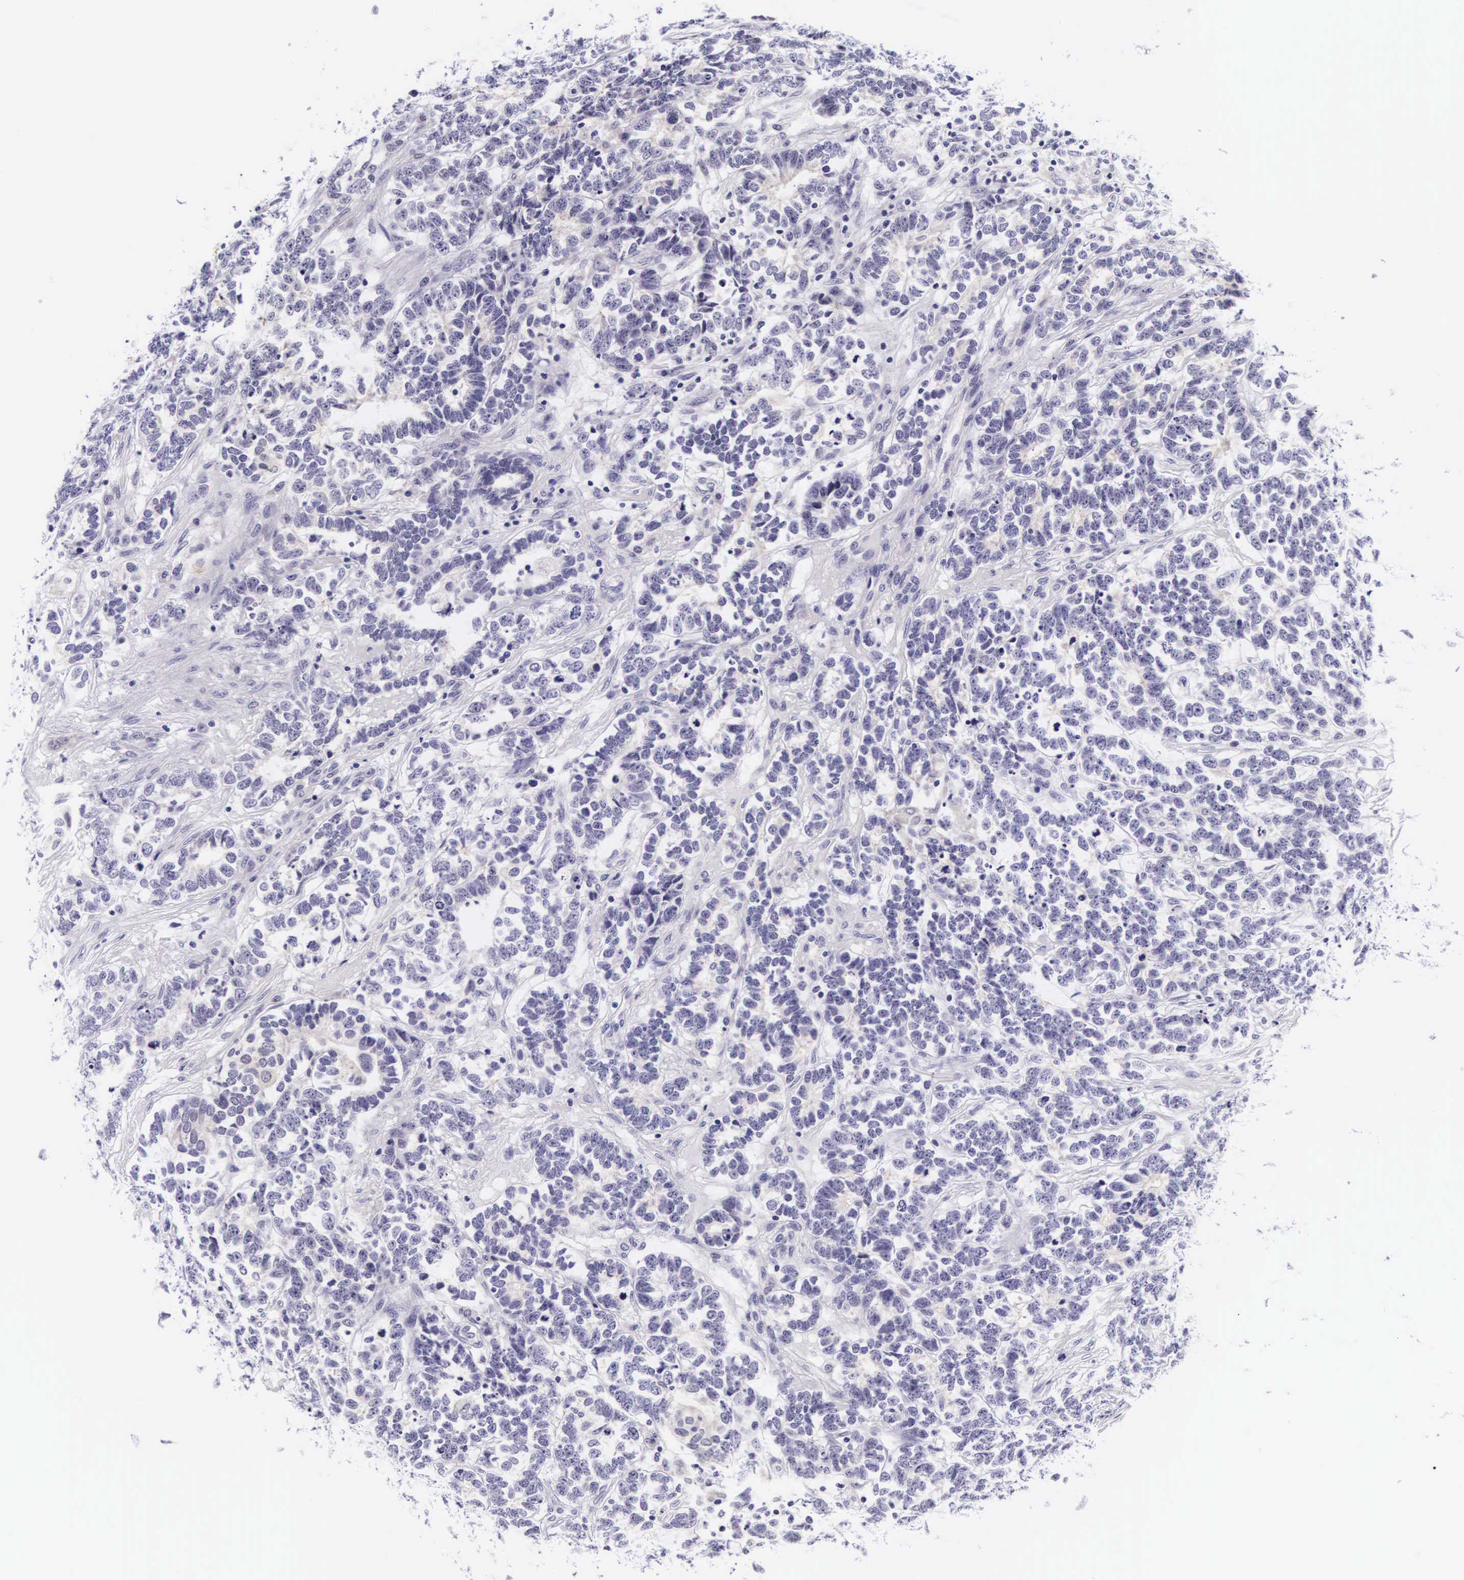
{"staining": {"intensity": "negative", "quantity": "none", "location": "none"}, "tissue": "testis cancer", "cell_type": "Tumor cells", "image_type": "cancer", "snomed": [{"axis": "morphology", "description": "Carcinoma, Embryonal, NOS"}, {"axis": "topography", "description": "Testis"}], "caption": "Micrograph shows no significant protein staining in tumor cells of testis cancer (embryonal carcinoma).", "gene": "PHETA2", "patient": {"sex": "male", "age": 26}}